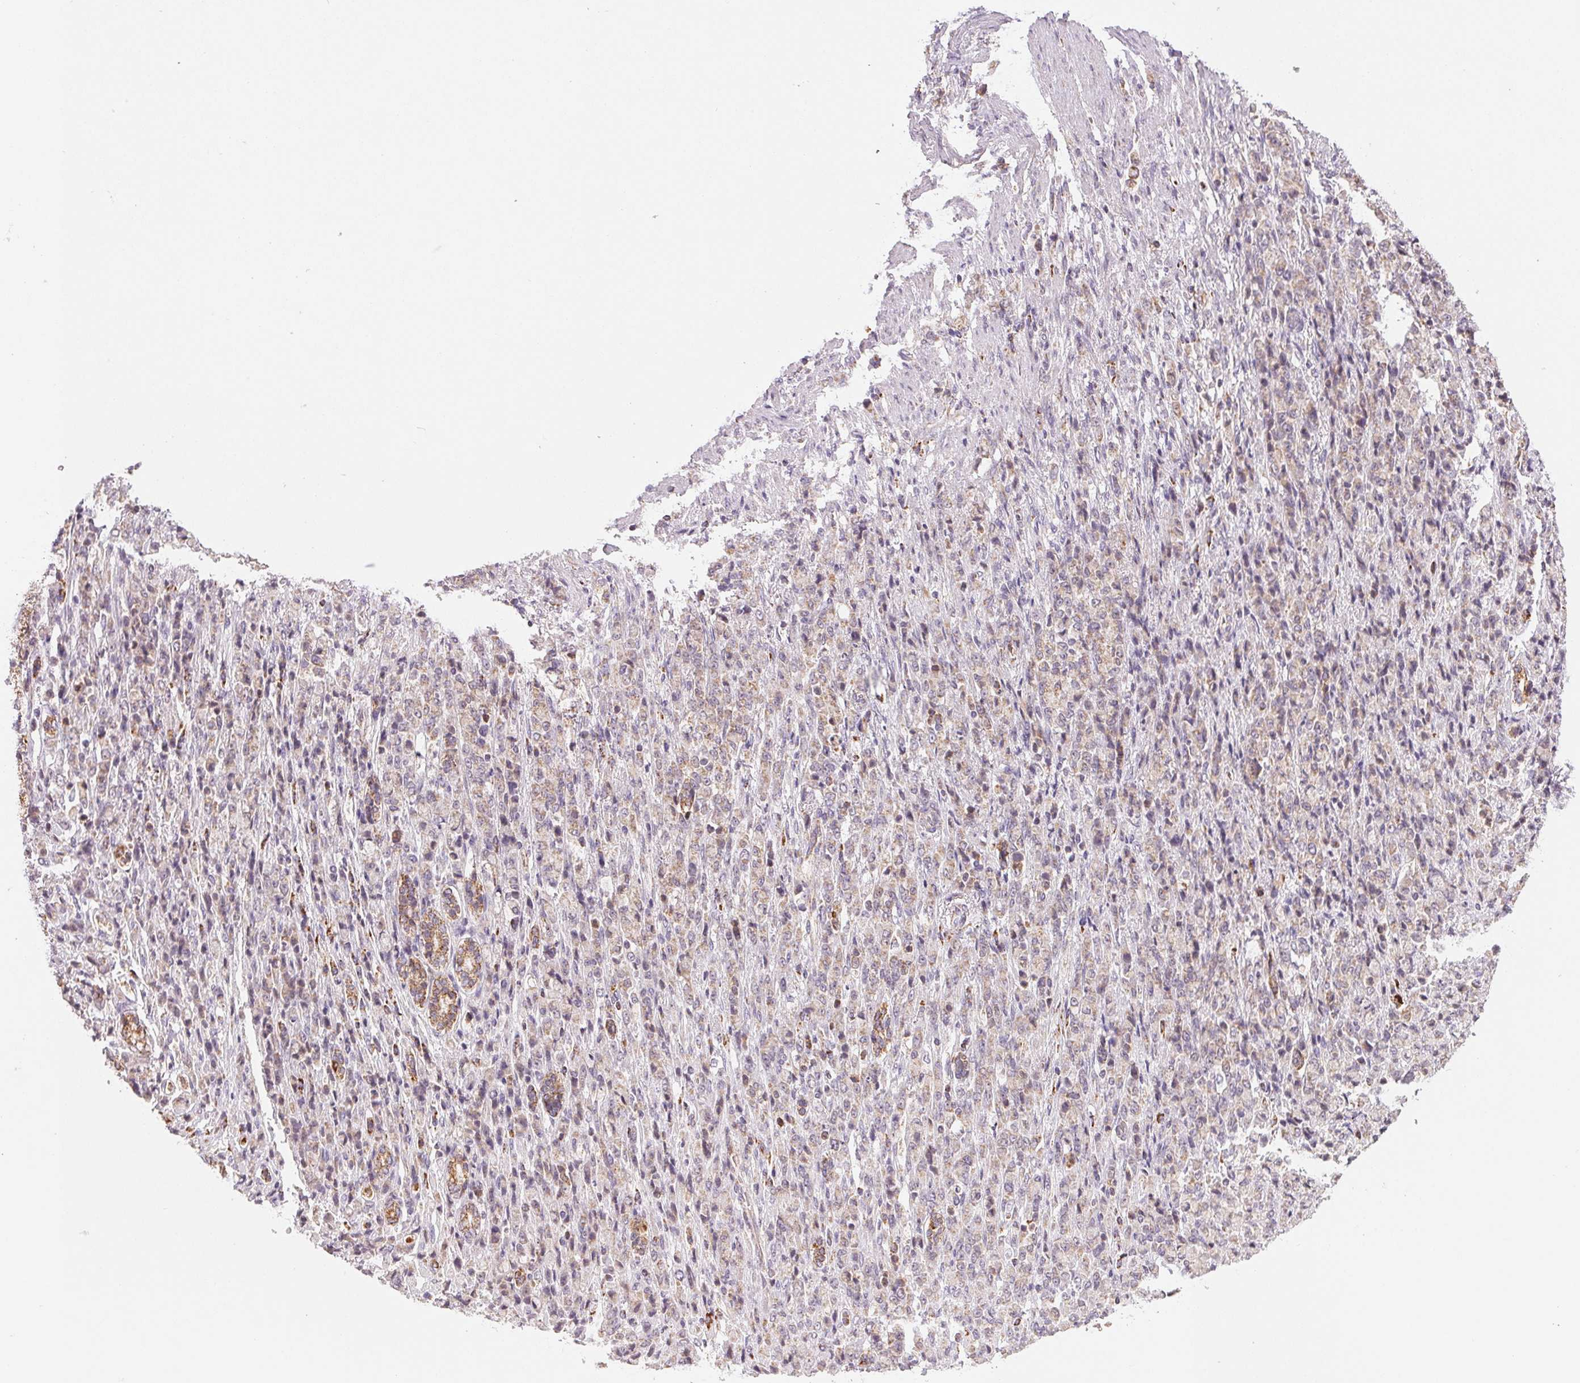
{"staining": {"intensity": "moderate", "quantity": "25%-75%", "location": "cytoplasmic/membranous"}, "tissue": "stomach cancer", "cell_type": "Tumor cells", "image_type": "cancer", "snomed": [{"axis": "morphology", "description": "Adenocarcinoma, NOS"}, {"axis": "topography", "description": "Stomach"}], "caption": "The histopathology image displays a brown stain indicating the presence of a protein in the cytoplasmic/membranous of tumor cells in stomach cancer. The staining was performed using DAB (3,3'-diaminobenzidine), with brown indicating positive protein expression. Nuclei are stained blue with hematoxylin.", "gene": "HINT2", "patient": {"sex": "female", "age": 79}}